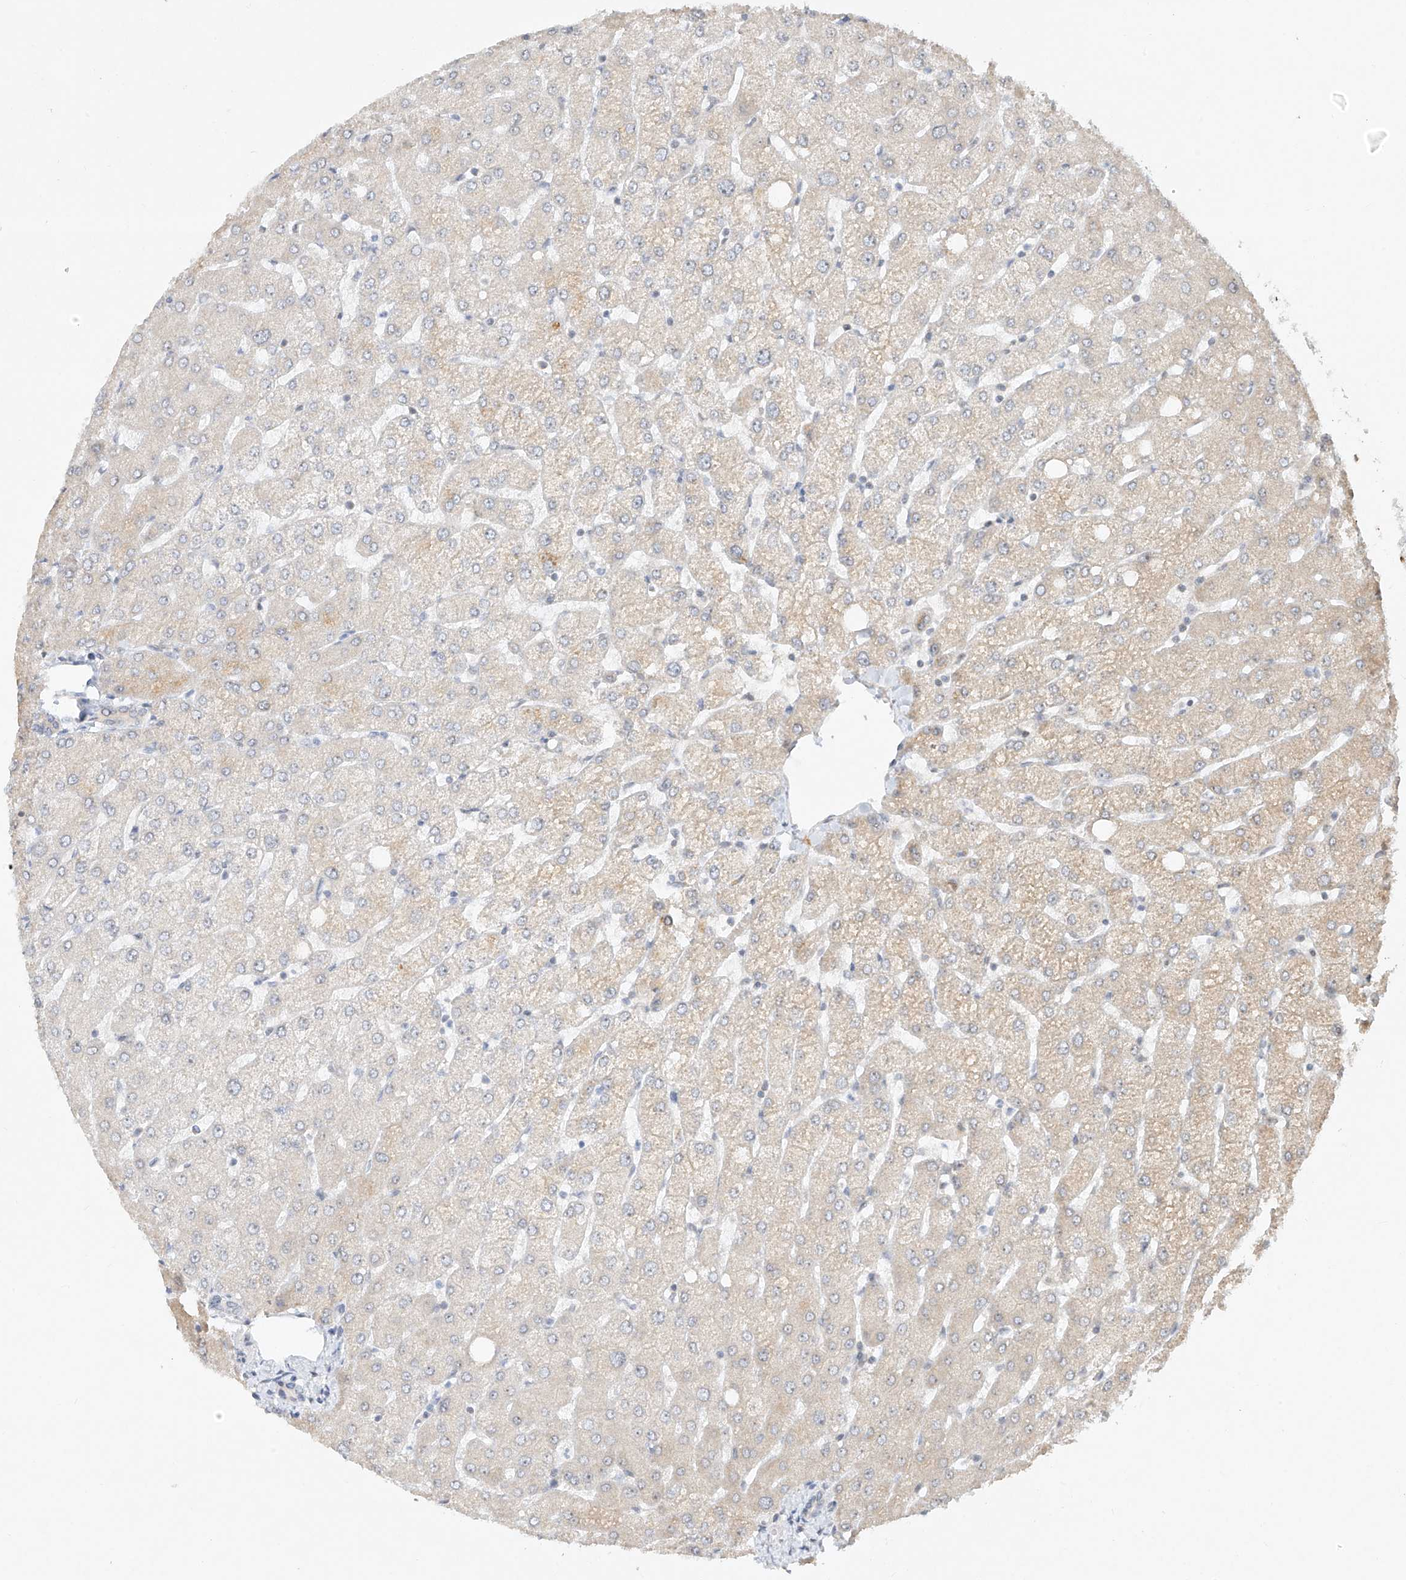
{"staining": {"intensity": "negative", "quantity": "none", "location": "none"}, "tissue": "liver", "cell_type": "Cholangiocytes", "image_type": "normal", "snomed": [{"axis": "morphology", "description": "Normal tissue, NOS"}, {"axis": "topography", "description": "Liver"}], "caption": "High magnification brightfield microscopy of unremarkable liver stained with DAB (3,3'-diaminobenzidine) (brown) and counterstained with hematoxylin (blue): cholangiocytes show no significant expression. The staining was performed using DAB (3,3'-diaminobenzidine) to visualize the protein expression in brown, while the nuclei were stained in blue with hematoxylin (Magnification: 20x).", "gene": "TASP1", "patient": {"sex": "female", "age": 54}}